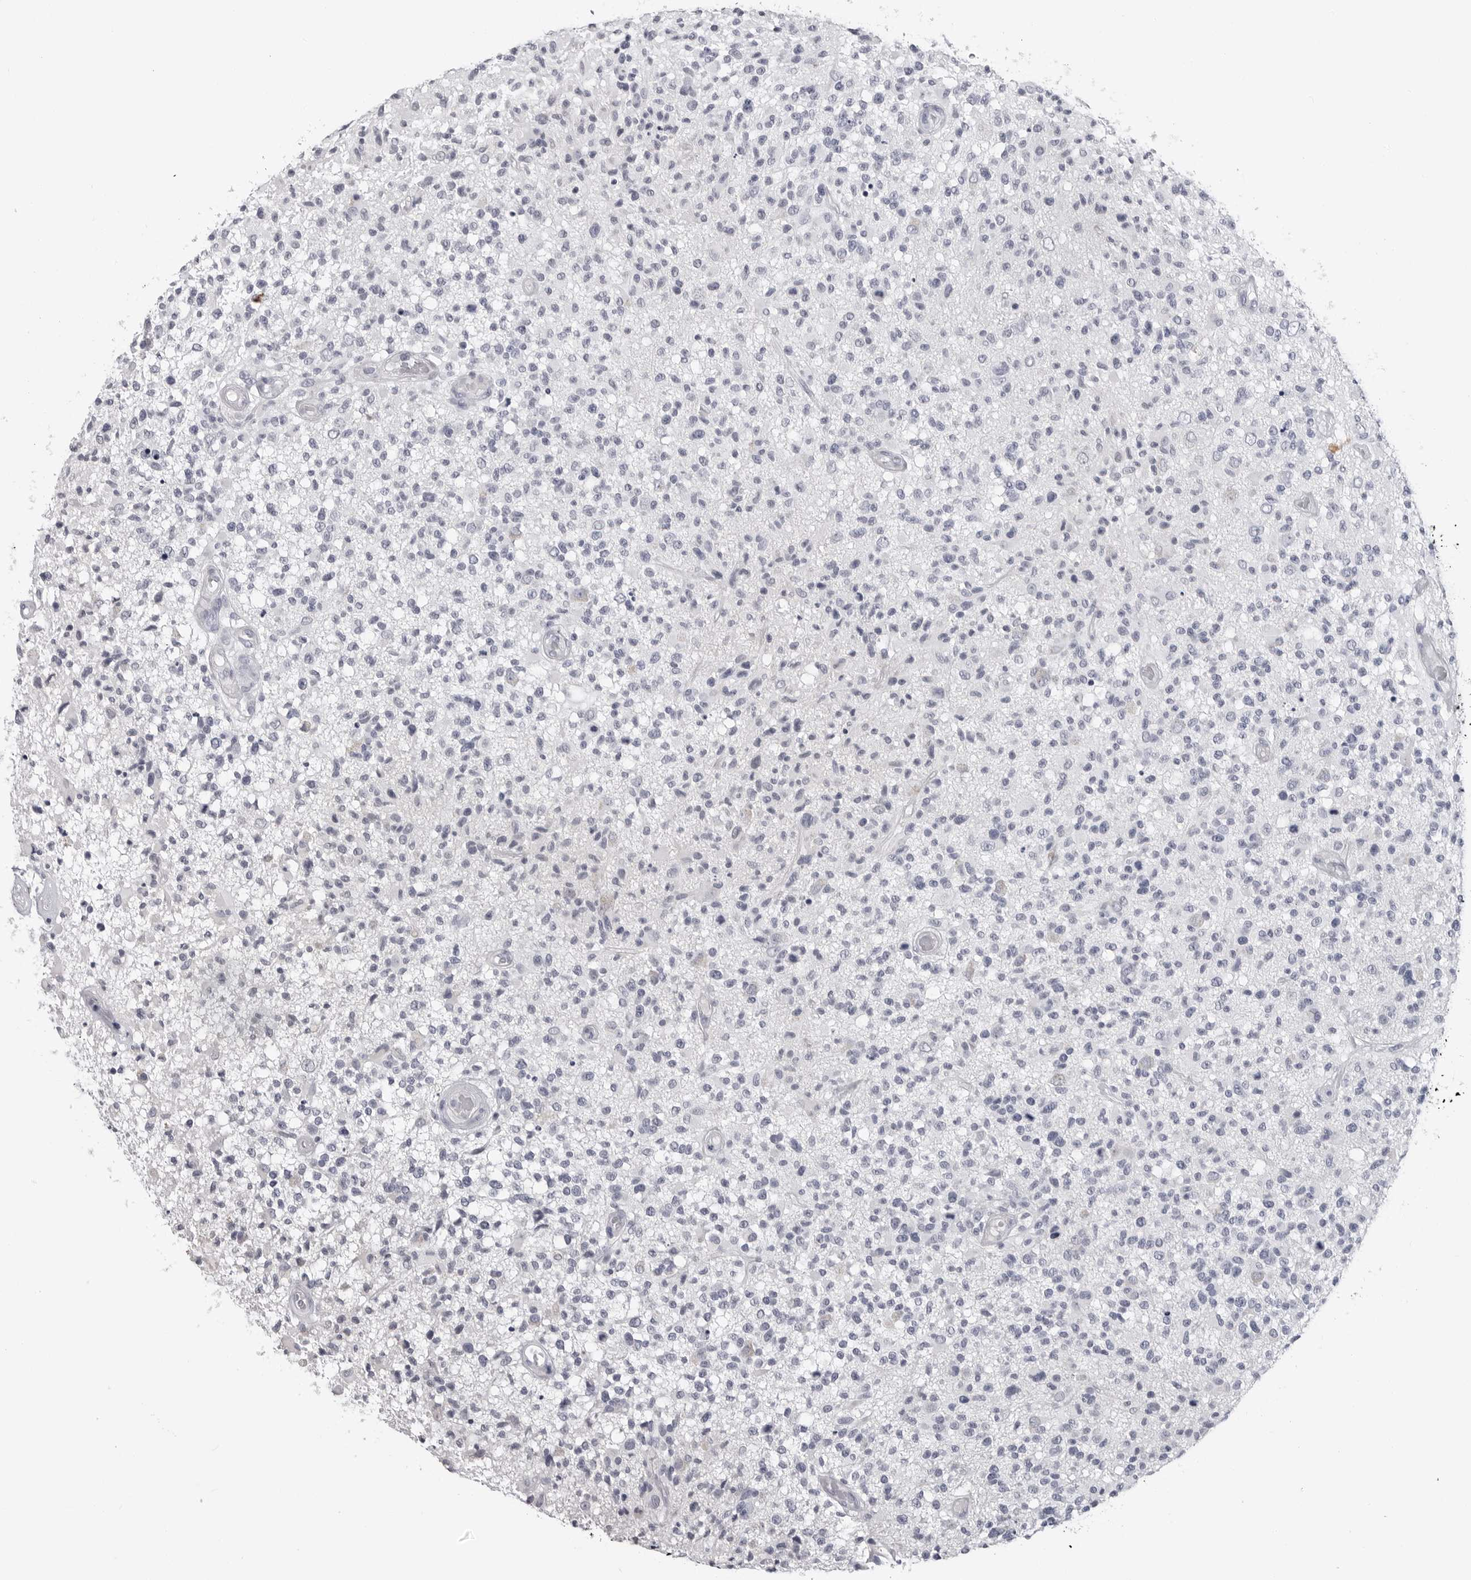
{"staining": {"intensity": "negative", "quantity": "none", "location": "none"}, "tissue": "glioma", "cell_type": "Tumor cells", "image_type": "cancer", "snomed": [{"axis": "morphology", "description": "Glioma, malignant, High grade"}, {"axis": "morphology", "description": "Glioblastoma, NOS"}, {"axis": "topography", "description": "Brain"}], "caption": "Micrograph shows no protein expression in tumor cells of glioma tissue. Nuclei are stained in blue.", "gene": "PGA3", "patient": {"sex": "male", "age": 60}}